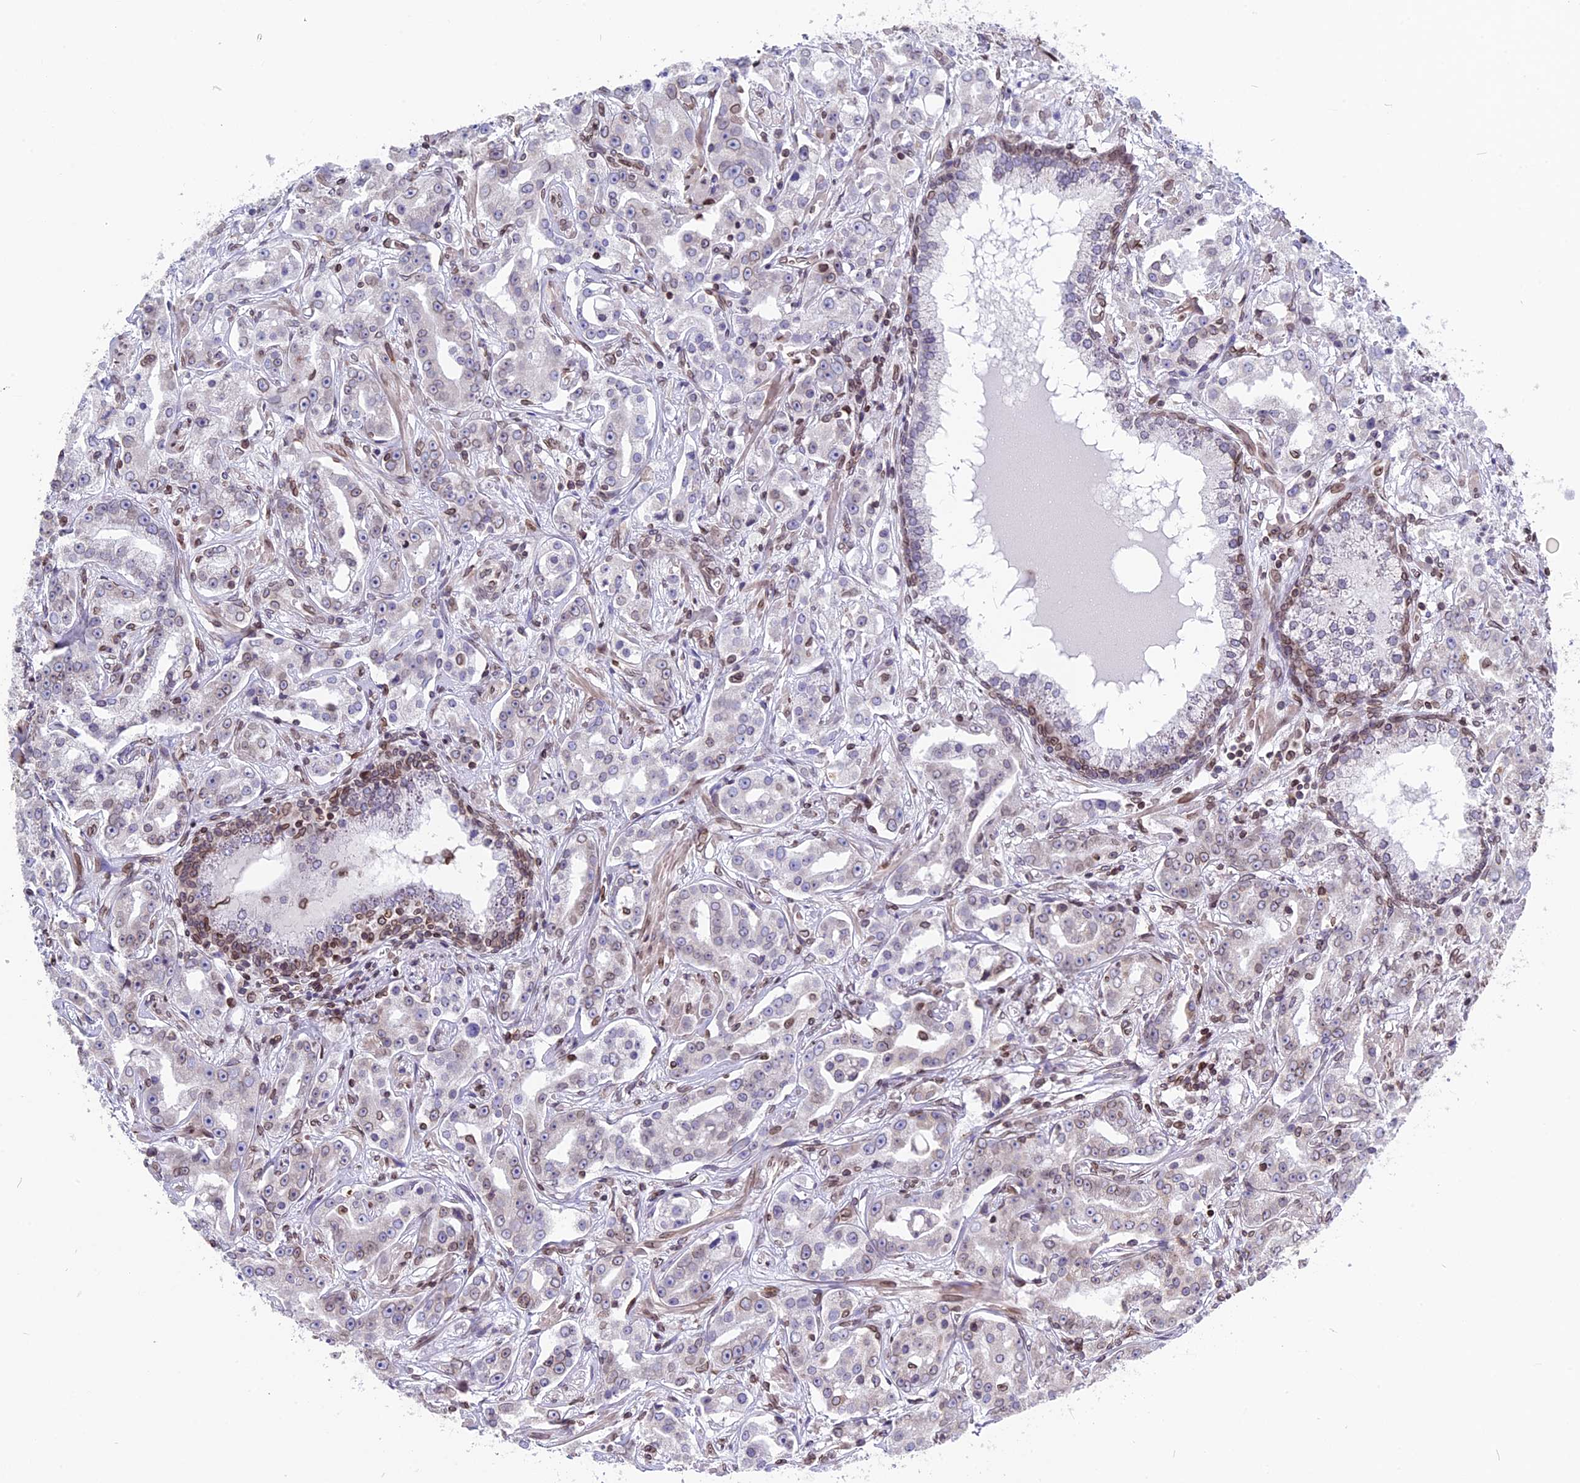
{"staining": {"intensity": "weak", "quantity": "25%-75%", "location": "cytoplasmic/membranous,nuclear"}, "tissue": "prostate cancer", "cell_type": "Tumor cells", "image_type": "cancer", "snomed": [{"axis": "morphology", "description": "Adenocarcinoma, High grade"}, {"axis": "topography", "description": "Prostate"}], "caption": "Tumor cells demonstrate low levels of weak cytoplasmic/membranous and nuclear expression in approximately 25%-75% of cells in prostate cancer.", "gene": "PTCHD4", "patient": {"sex": "male", "age": 63}}